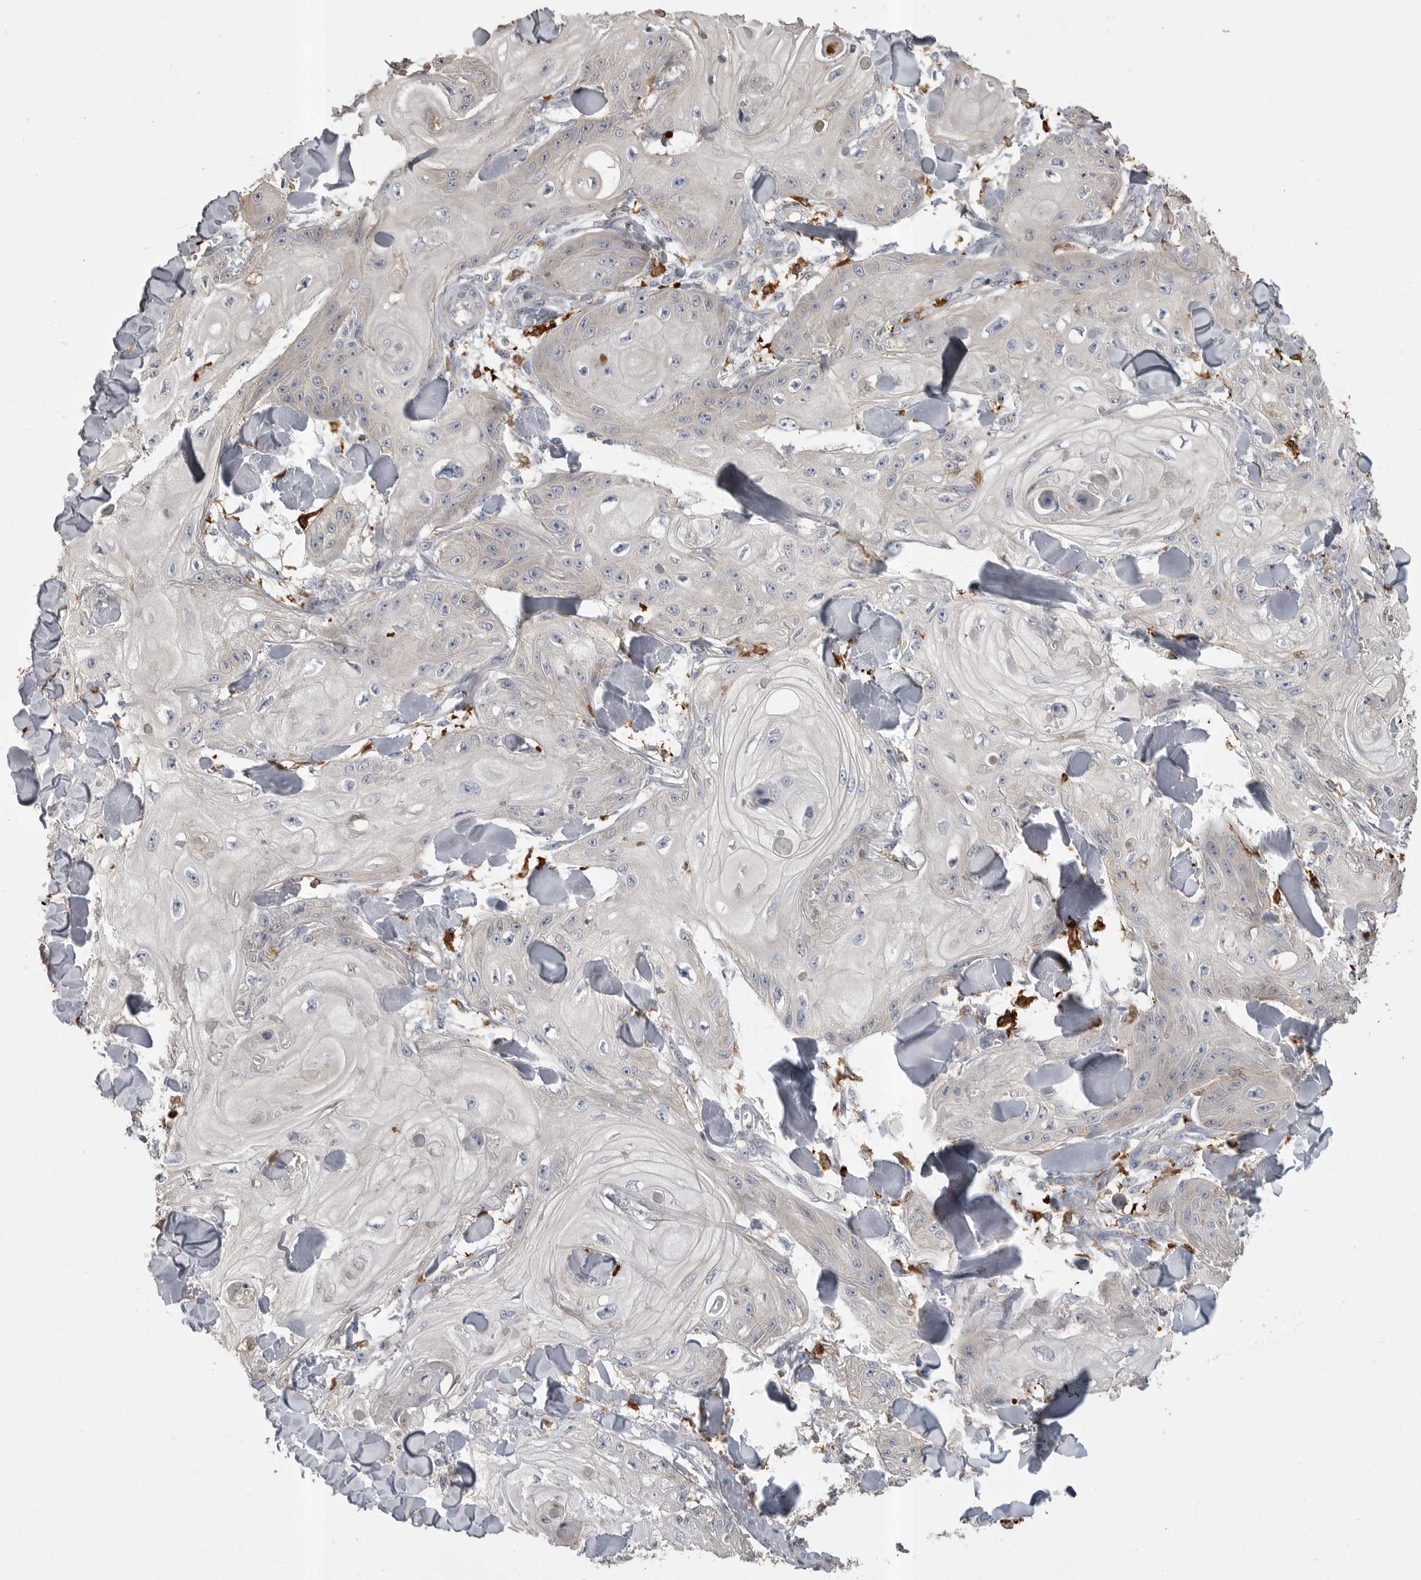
{"staining": {"intensity": "negative", "quantity": "none", "location": "none"}, "tissue": "skin cancer", "cell_type": "Tumor cells", "image_type": "cancer", "snomed": [{"axis": "morphology", "description": "Squamous cell carcinoma, NOS"}, {"axis": "topography", "description": "Skin"}], "caption": "Immunohistochemistry (IHC) photomicrograph of skin squamous cell carcinoma stained for a protein (brown), which displays no staining in tumor cells.", "gene": "CMTM6", "patient": {"sex": "male", "age": 74}}